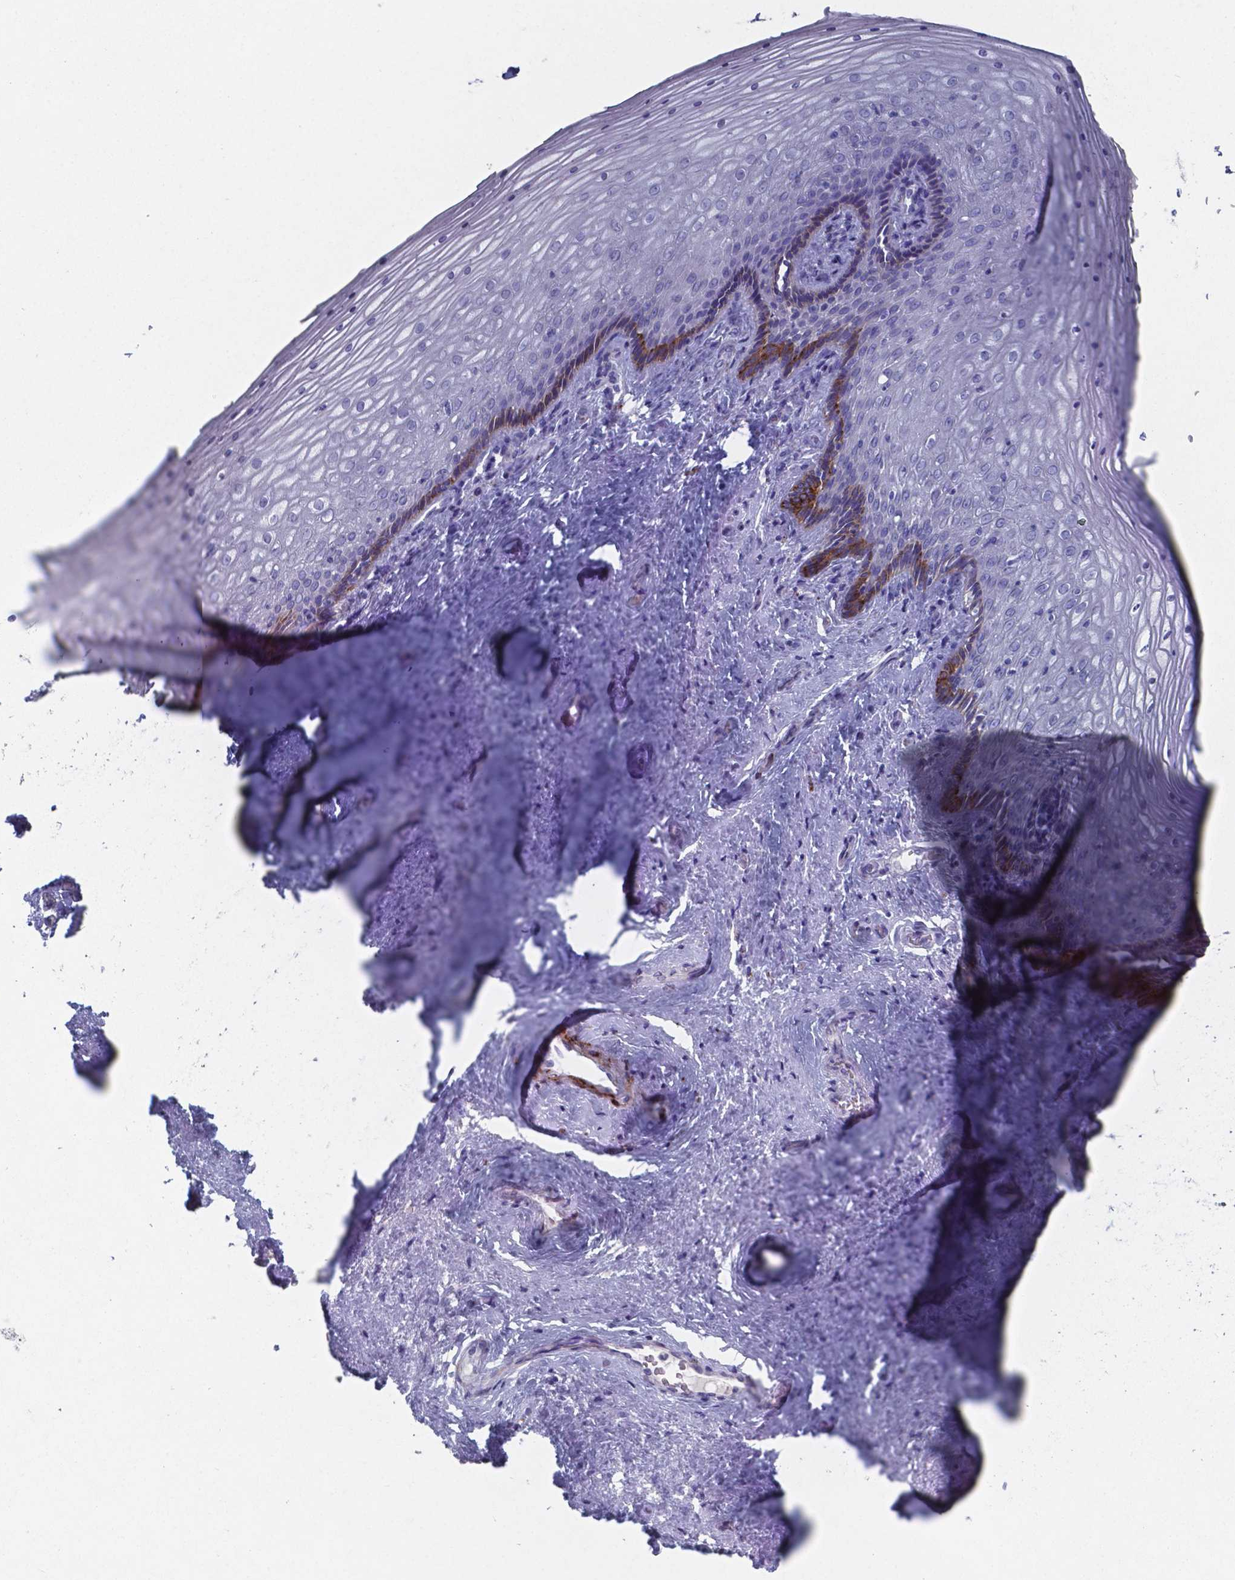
{"staining": {"intensity": "strong", "quantity": "<25%", "location": "cytoplasmic/membranous"}, "tissue": "vagina", "cell_type": "Squamous epithelial cells", "image_type": "normal", "snomed": [{"axis": "morphology", "description": "Normal tissue, NOS"}, {"axis": "topography", "description": "Vagina"}], "caption": "The micrograph reveals staining of benign vagina, revealing strong cytoplasmic/membranous protein positivity (brown color) within squamous epithelial cells. Nuclei are stained in blue.", "gene": "PLA2R1", "patient": {"sex": "female", "age": 45}}